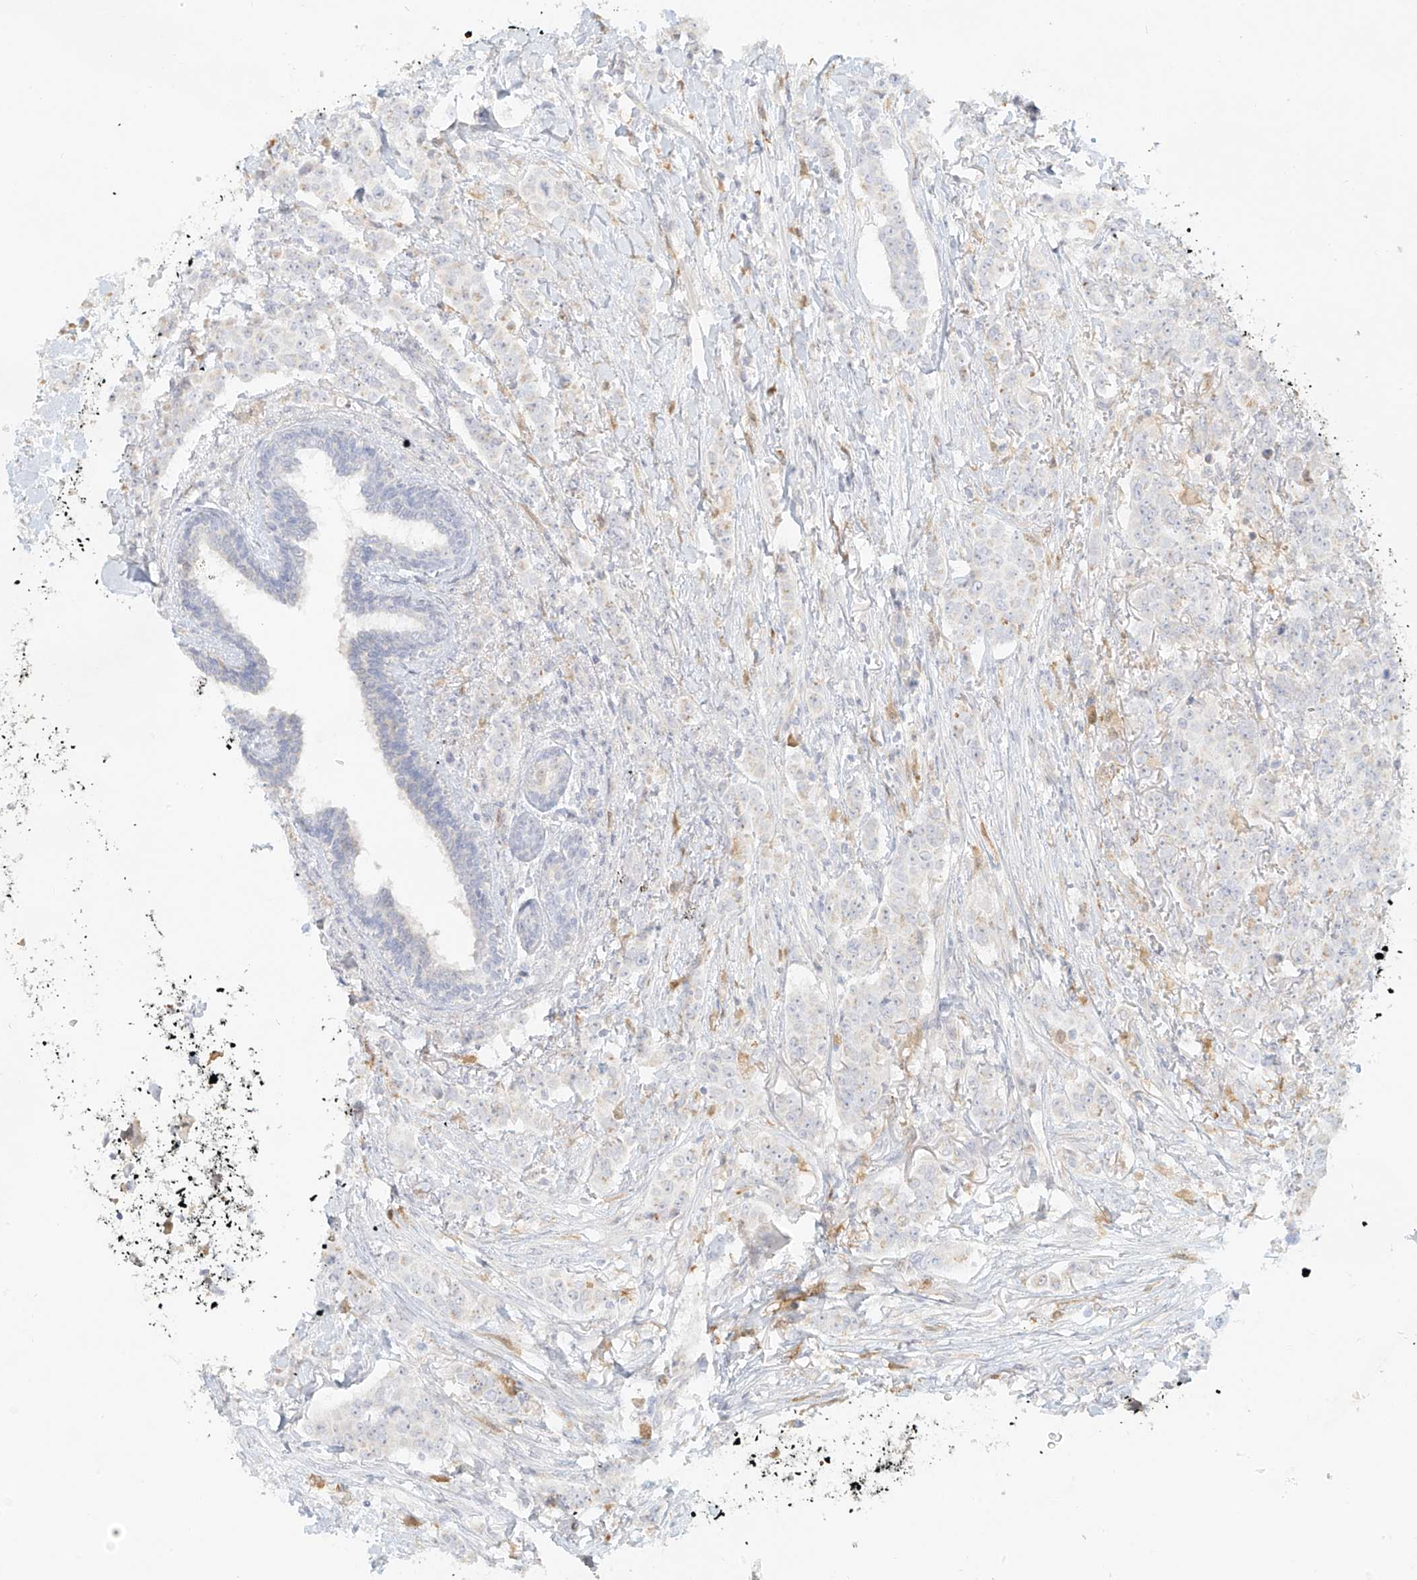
{"staining": {"intensity": "negative", "quantity": "none", "location": "none"}, "tissue": "breast cancer", "cell_type": "Tumor cells", "image_type": "cancer", "snomed": [{"axis": "morphology", "description": "Duct carcinoma"}, {"axis": "topography", "description": "Breast"}], "caption": "Photomicrograph shows no significant protein staining in tumor cells of breast cancer (invasive ductal carcinoma). (DAB immunohistochemistry with hematoxylin counter stain).", "gene": "UPK1B", "patient": {"sex": "female", "age": 40}}